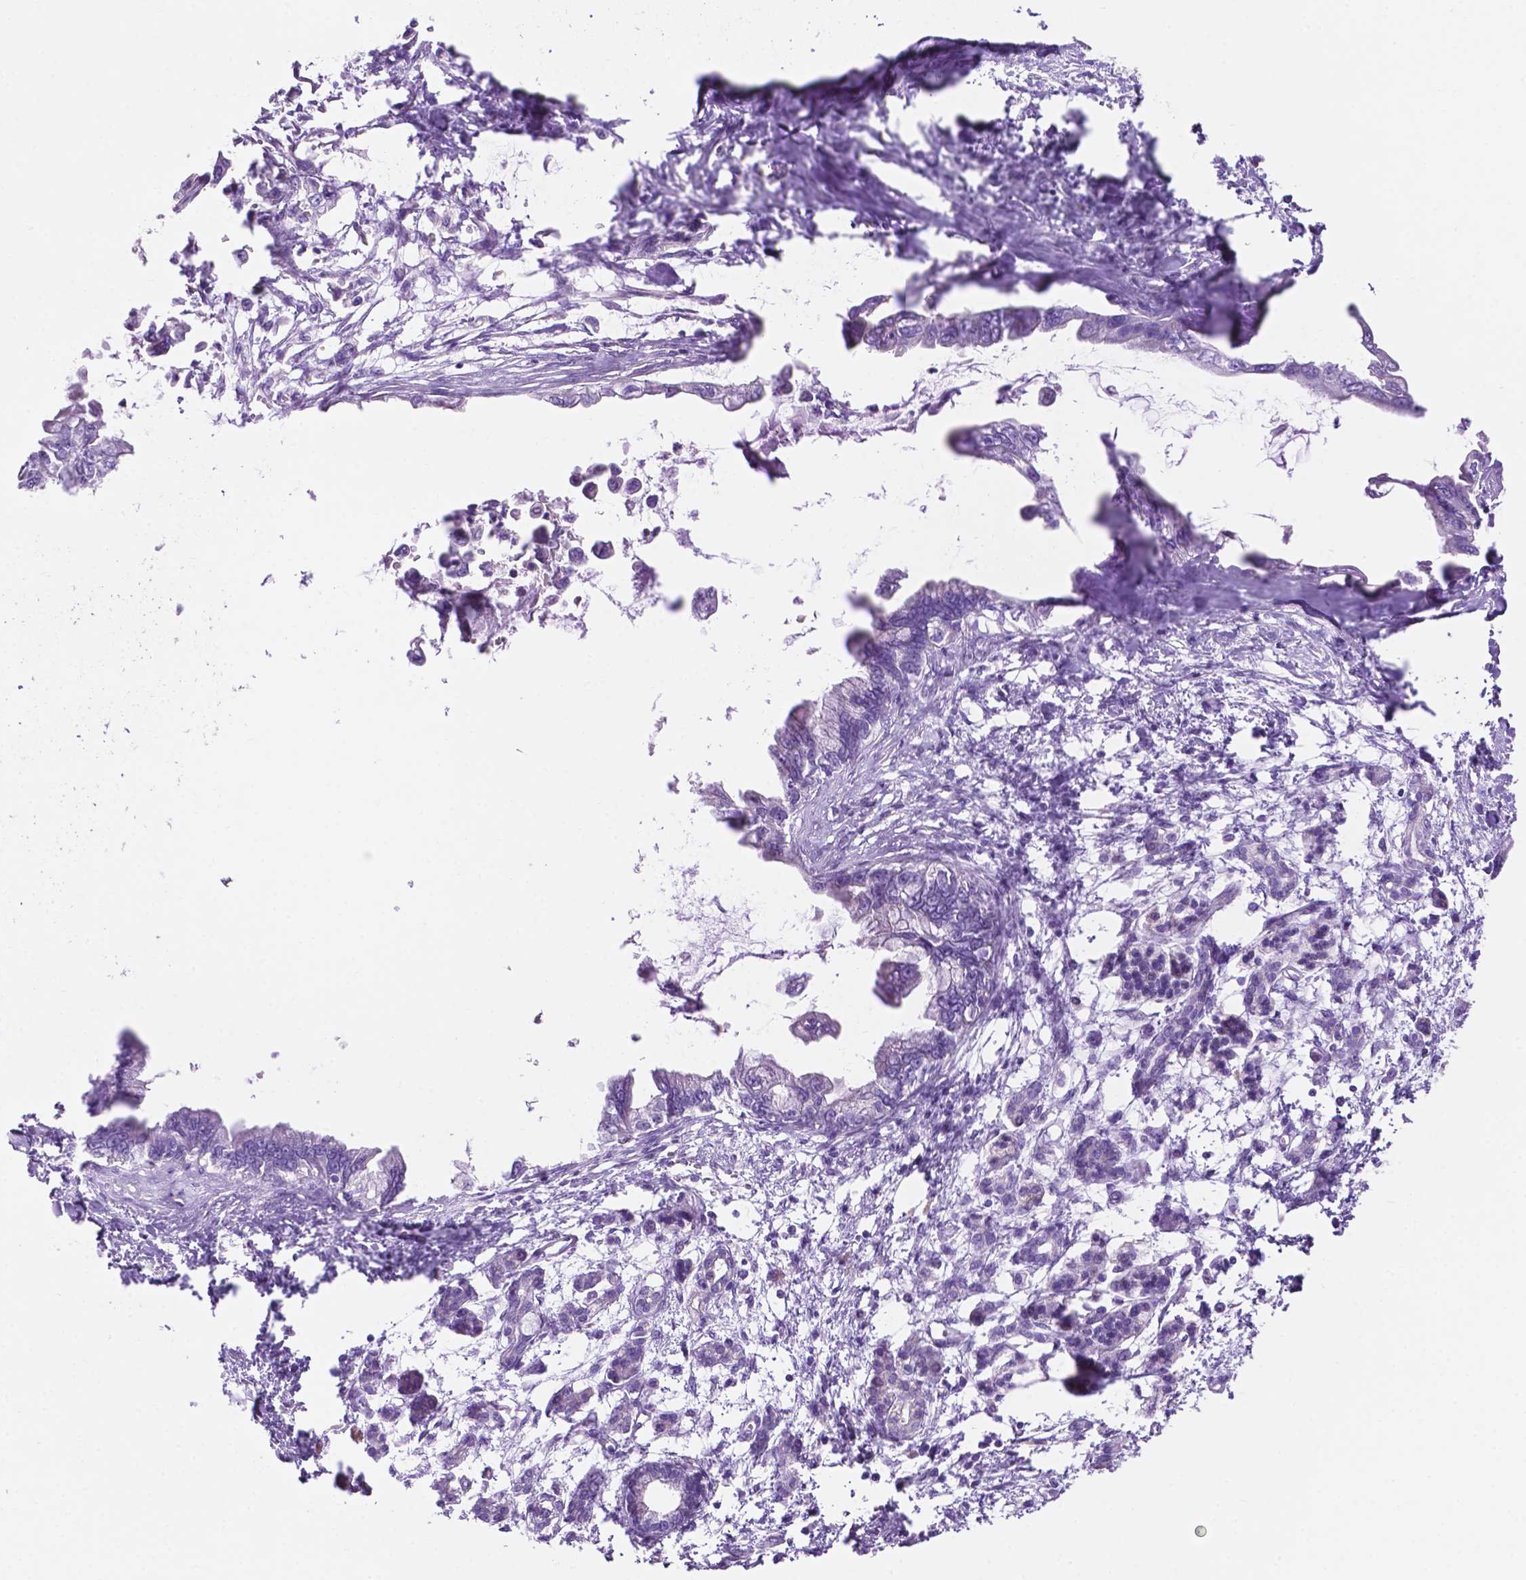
{"staining": {"intensity": "negative", "quantity": "none", "location": "none"}, "tissue": "pancreatic cancer", "cell_type": "Tumor cells", "image_type": "cancer", "snomed": [{"axis": "morphology", "description": "Adenocarcinoma, NOS"}, {"axis": "topography", "description": "Pancreas"}], "caption": "IHC photomicrograph of adenocarcinoma (pancreatic) stained for a protein (brown), which shows no staining in tumor cells.", "gene": "CLDN17", "patient": {"sex": "male", "age": 61}}